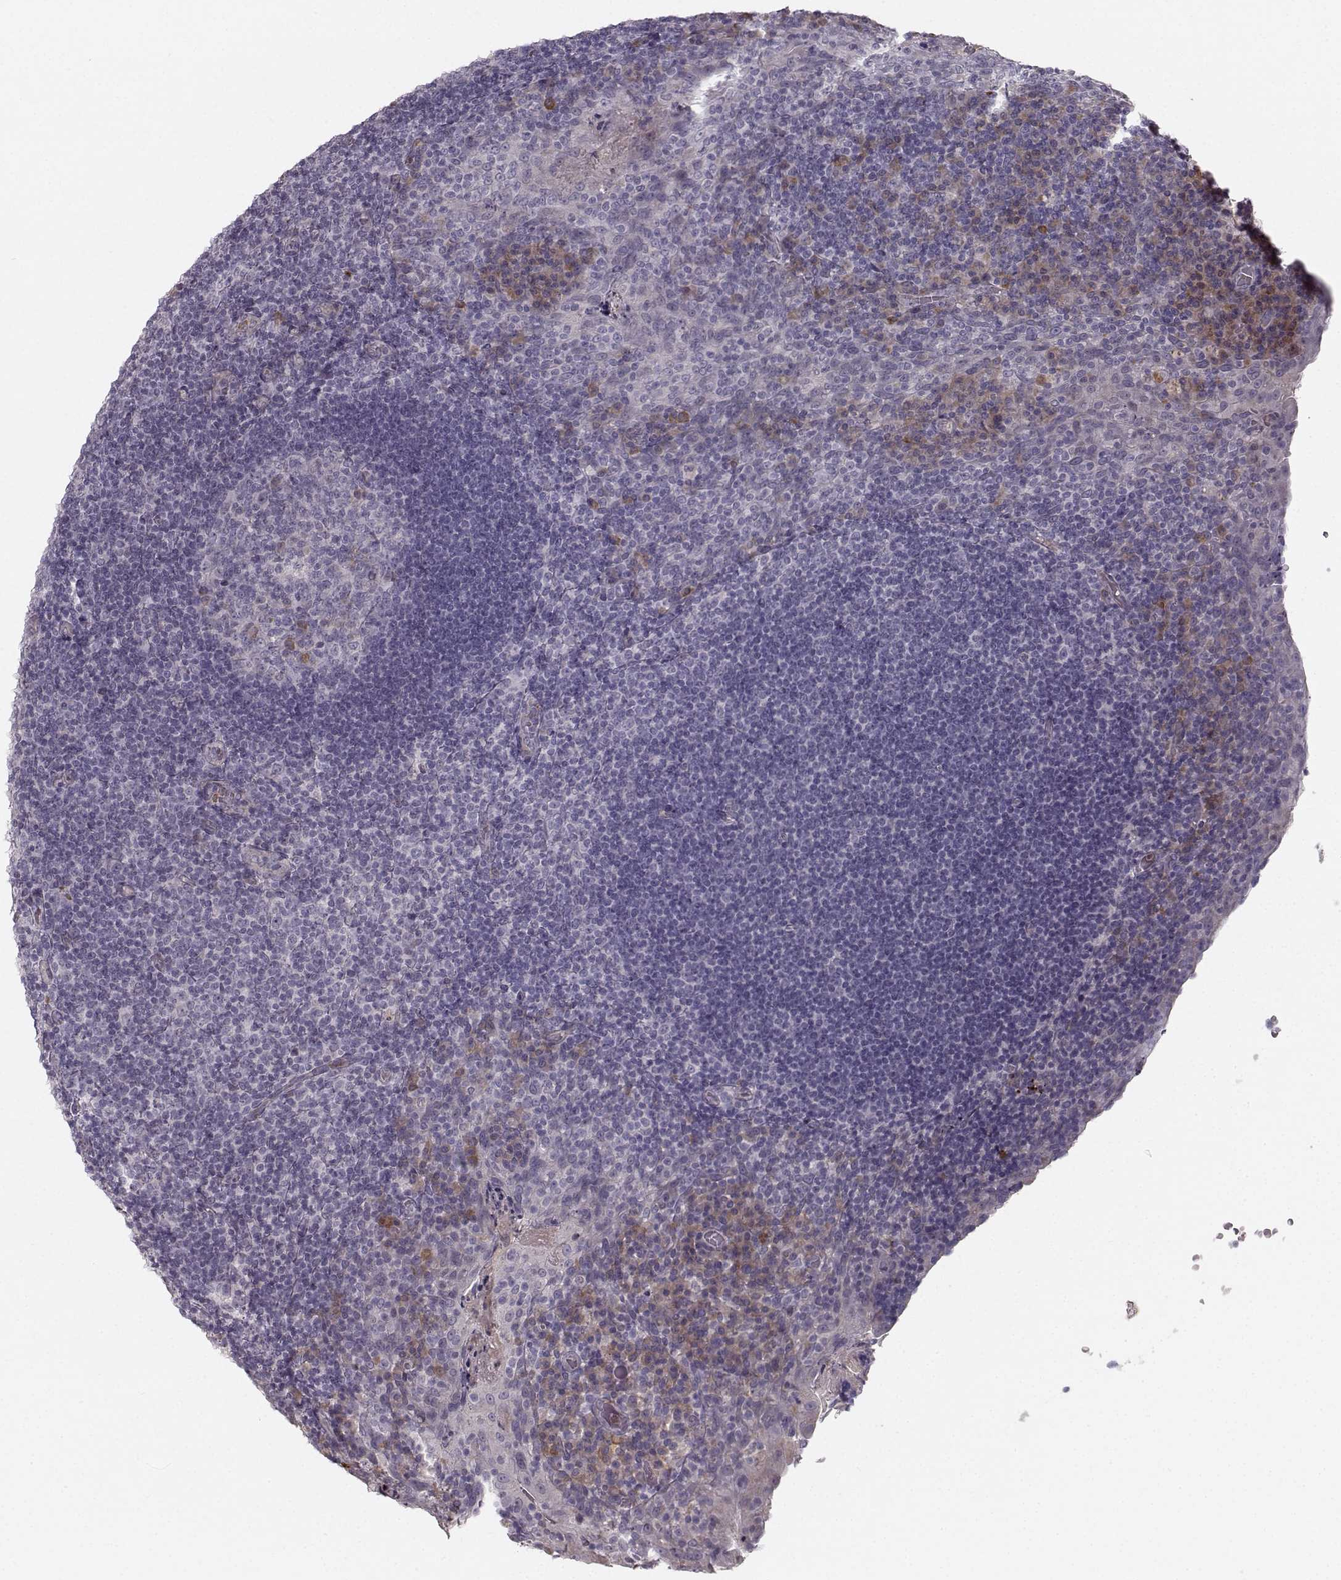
{"staining": {"intensity": "negative", "quantity": "none", "location": "none"}, "tissue": "tonsil", "cell_type": "Germinal center cells", "image_type": "normal", "snomed": [{"axis": "morphology", "description": "Normal tissue, NOS"}, {"axis": "topography", "description": "Tonsil"}], "caption": "This is an immunohistochemistry (IHC) micrograph of benign human tonsil. There is no staining in germinal center cells.", "gene": "OPRD1", "patient": {"sex": "male", "age": 17}}